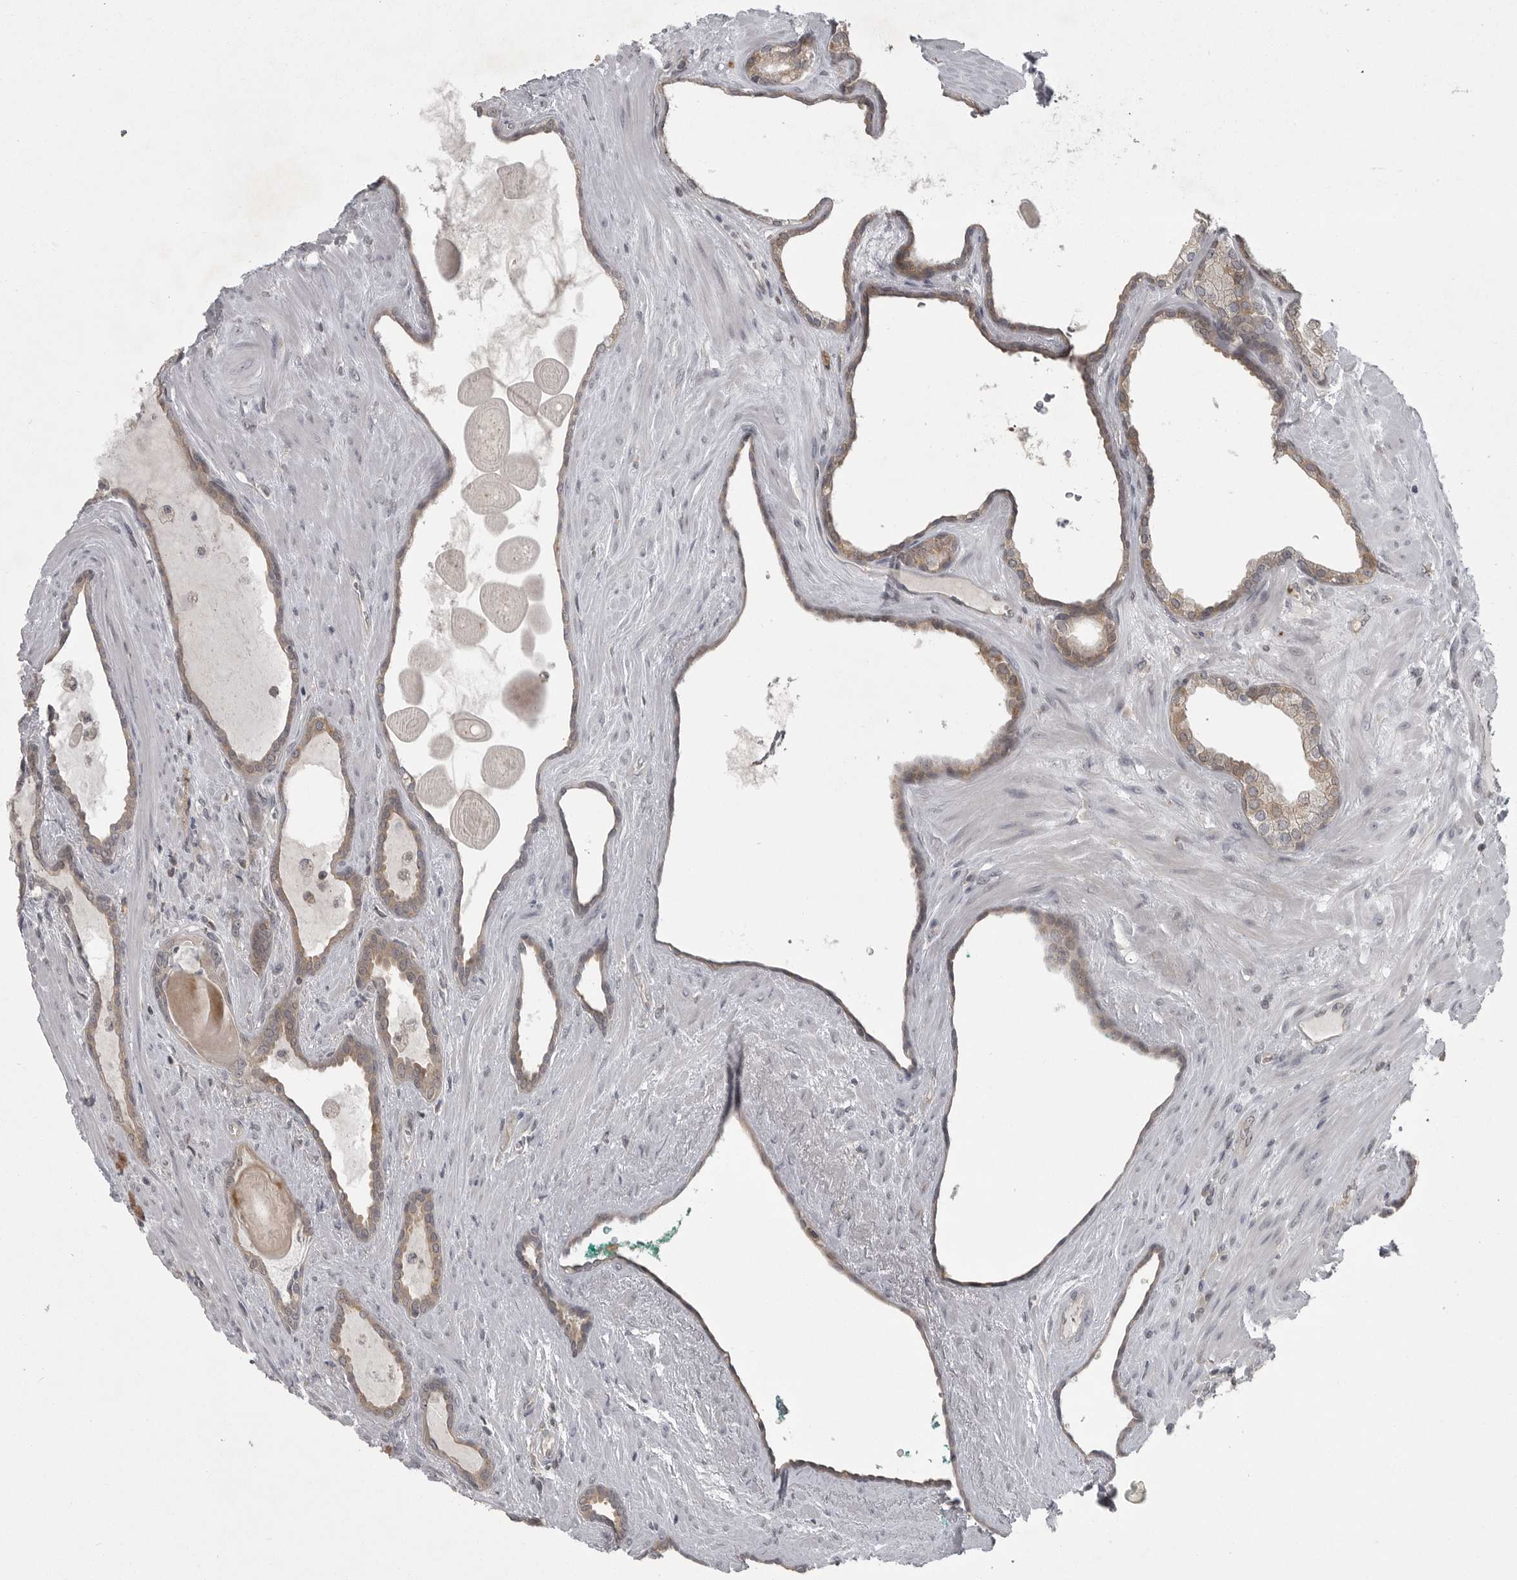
{"staining": {"intensity": "weak", "quantity": ">75%", "location": "cytoplasmic/membranous"}, "tissue": "prostate cancer", "cell_type": "Tumor cells", "image_type": "cancer", "snomed": [{"axis": "morphology", "description": "Adenocarcinoma, Low grade"}, {"axis": "topography", "description": "Prostate"}], "caption": "Weak cytoplasmic/membranous expression is present in approximately >75% of tumor cells in prostate adenocarcinoma (low-grade). The staining was performed using DAB (3,3'-diaminobenzidine), with brown indicating positive protein expression. Nuclei are stained blue with hematoxylin.", "gene": "PHF13", "patient": {"sex": "male", "age": 70}}